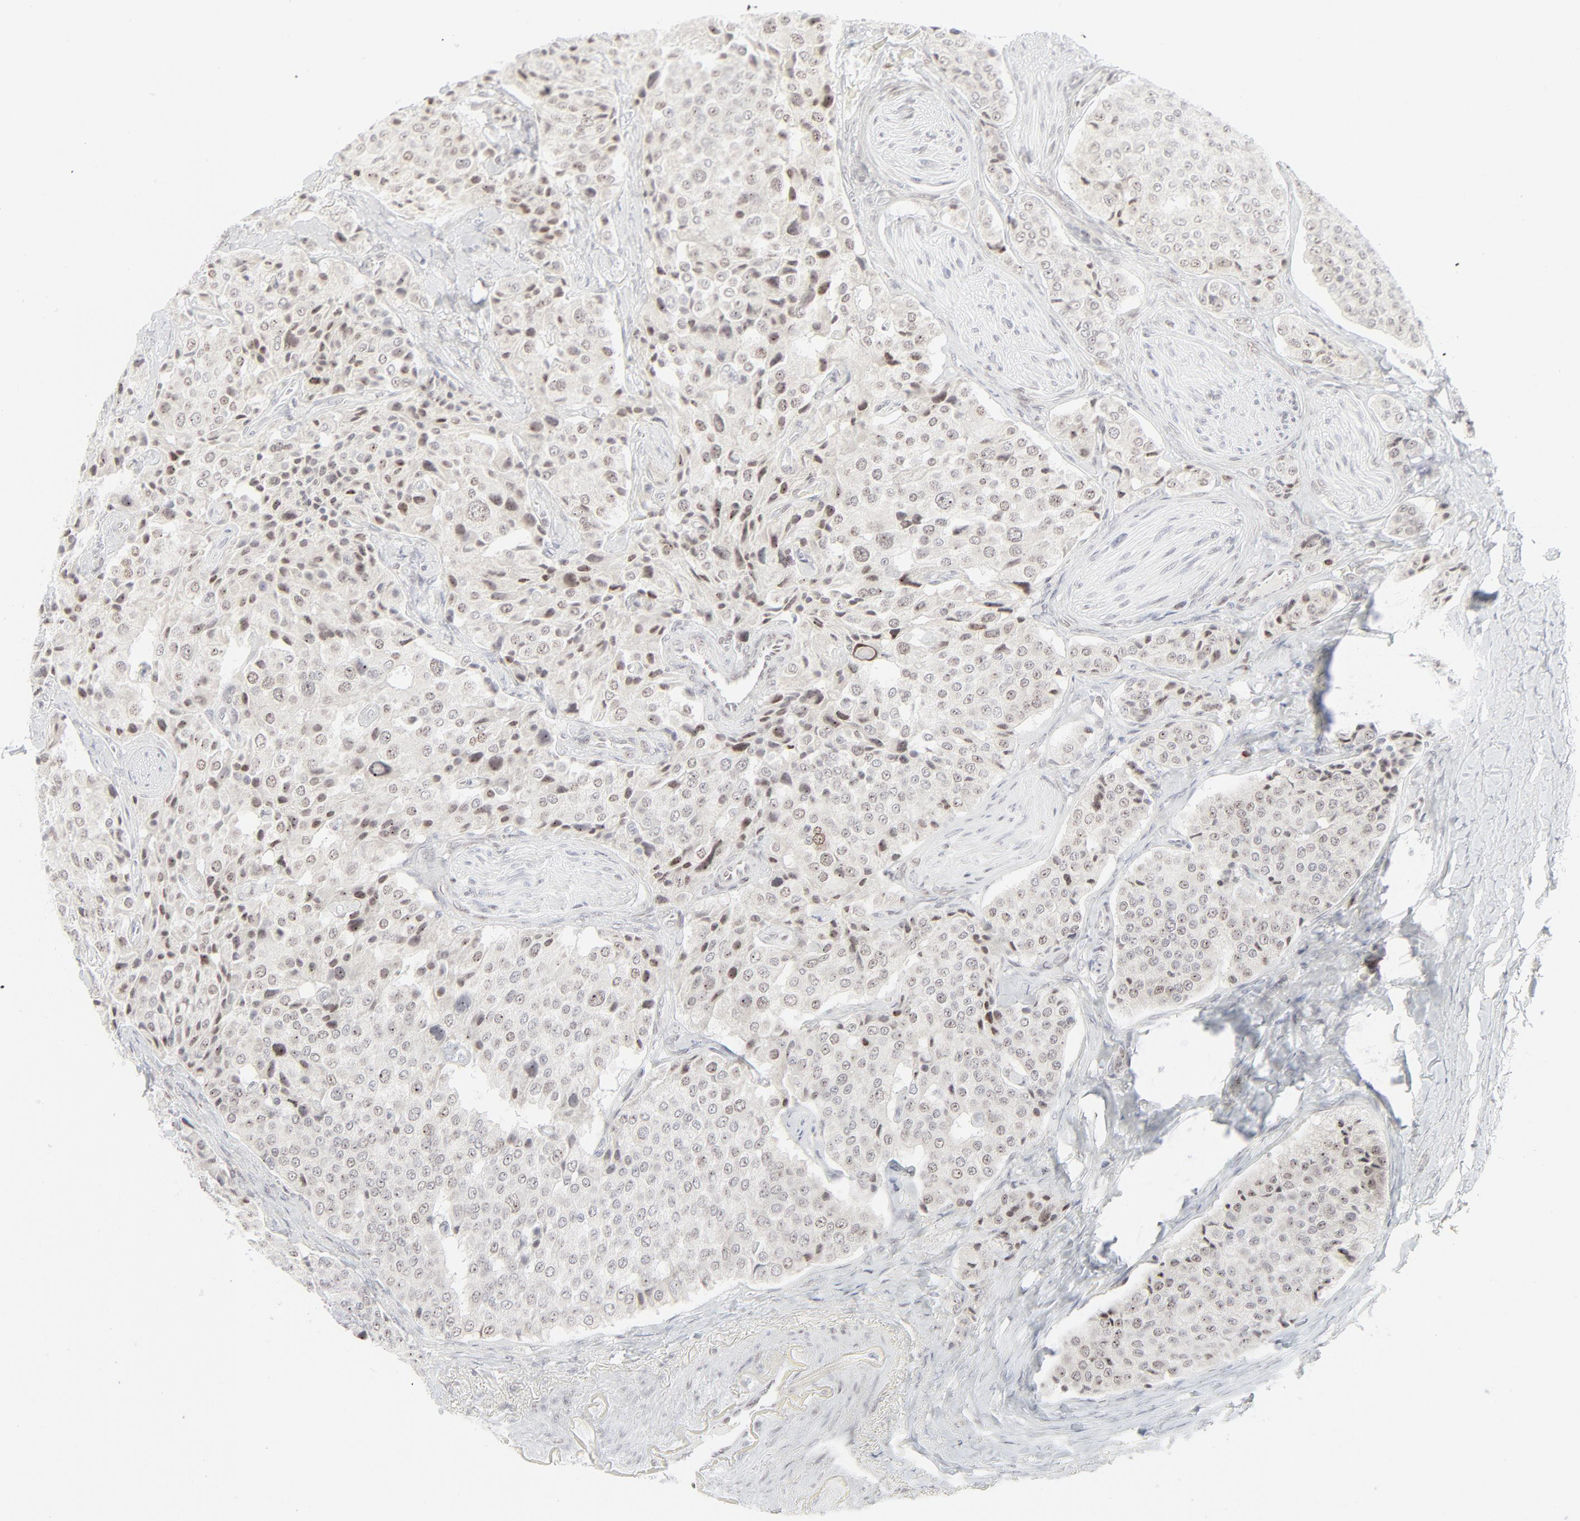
{"staining": {"intensity": "weak", "quantity": "25%-75%", "location": "nuclear"}, "tissue": "carcinoid", "cell_type": "Tumor cells", "image_type": "cancer", "snomed": [{"axis": "morphology", "description": "Carcinoid, malignant, NOS"}, {"axis": "topography", "description": "Colon"}], "caption": "Malignant carcinoid stained with a brown dye exhibits weak nuclear positive positivity in approximately 25%-75% of tumor cells.", "gene": "PRKCB", "patient": {"sex": "female", "age": 61}}